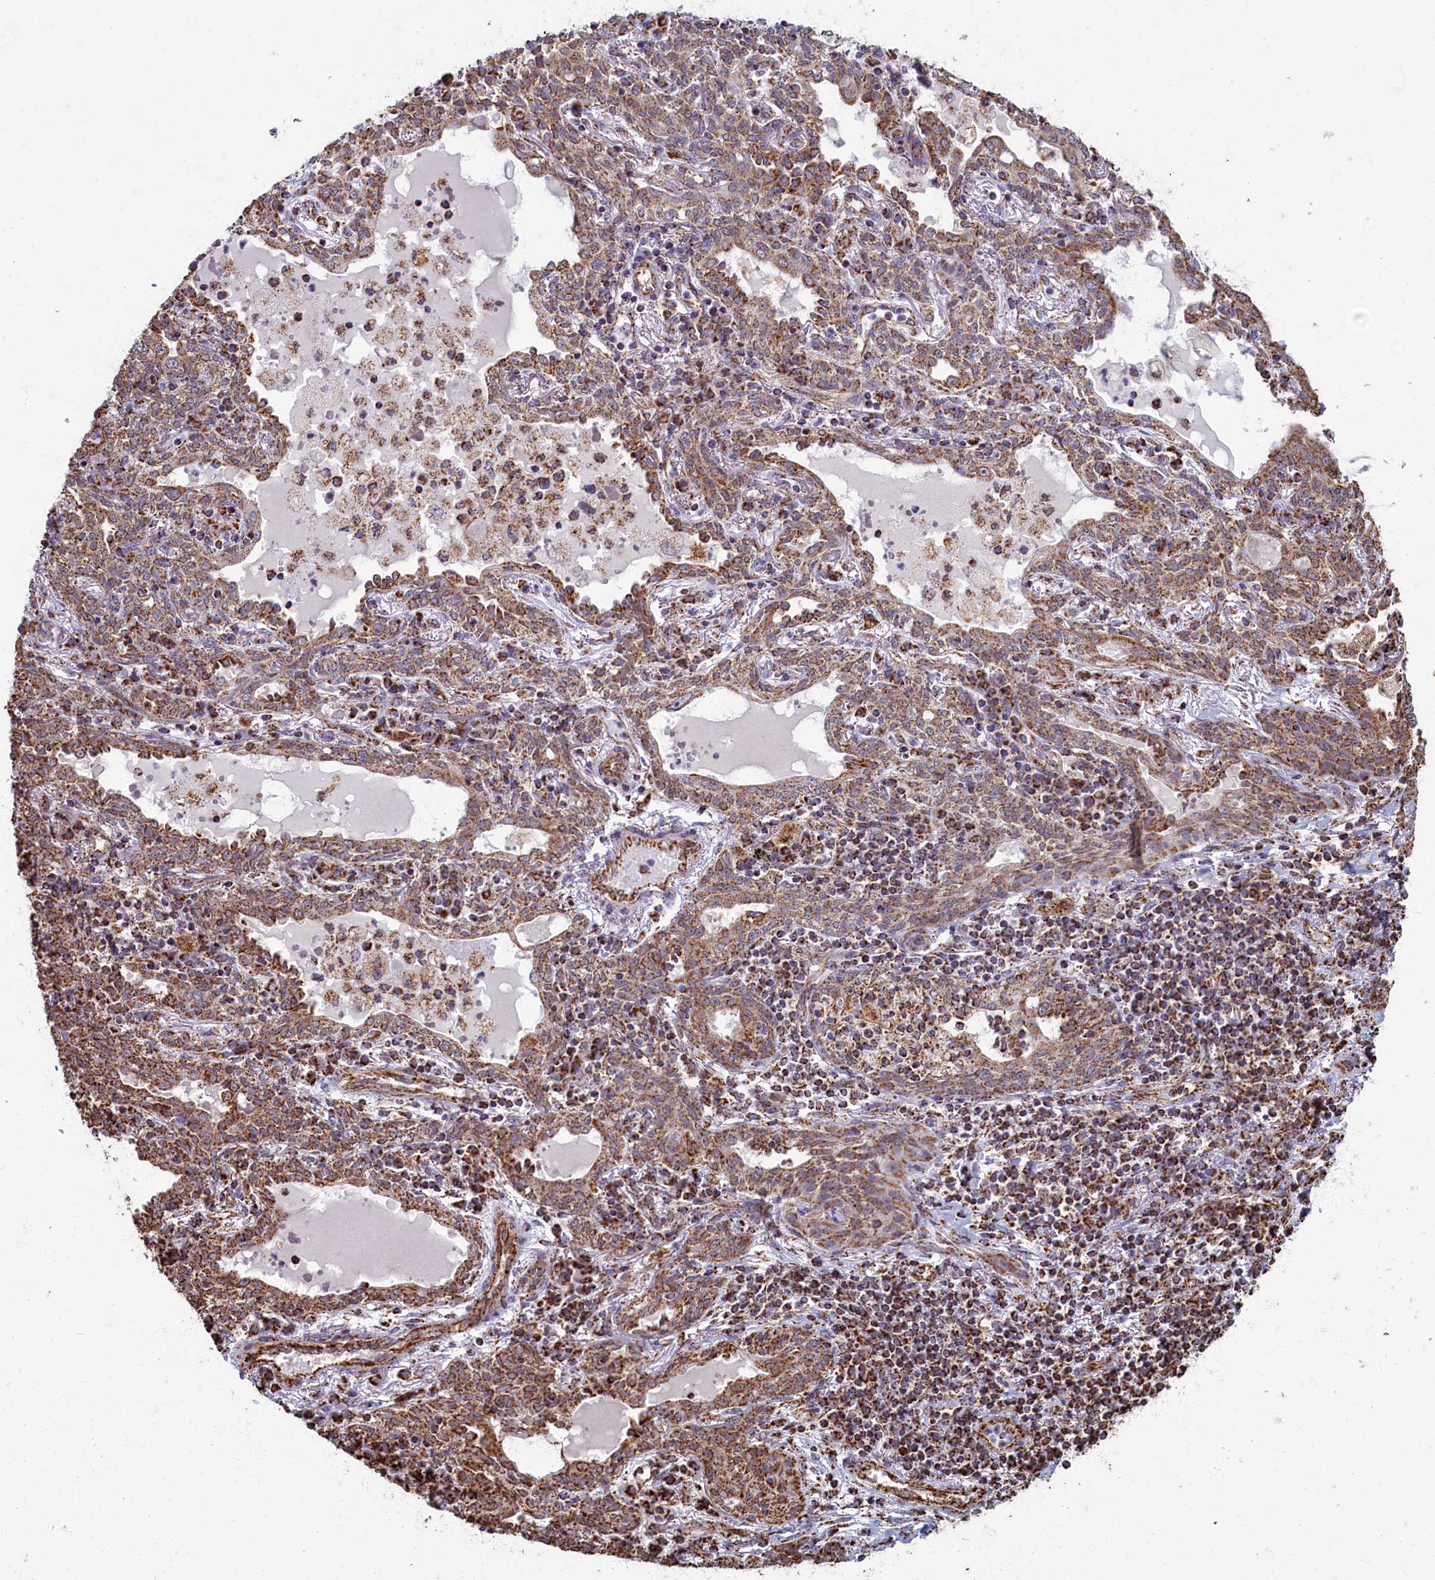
{"staining": {"intensity": "moderate", "quantity": ">75%", "location": "cytoplasmic/membranous"}, "tissue": "lung cancer", "cell_type": "Tumor cells", "image_type": "cancer", "snomed": [{"axis": "morphology", "description": "Squamous cell carcinoma, NOS"}, {"axis": "topography", "description": "Lung"}], "caption": "Immunohistochemistry (DAB (3,3'-diaminobenzidine)) staining of human lung cancer (squamous cell carcinoma) exhibits moderate cytoplasmic/membranous protein staining in about >75% of tumor cells.", "gene": "SPR", "patient": {"sex": "female", "age": 70}}